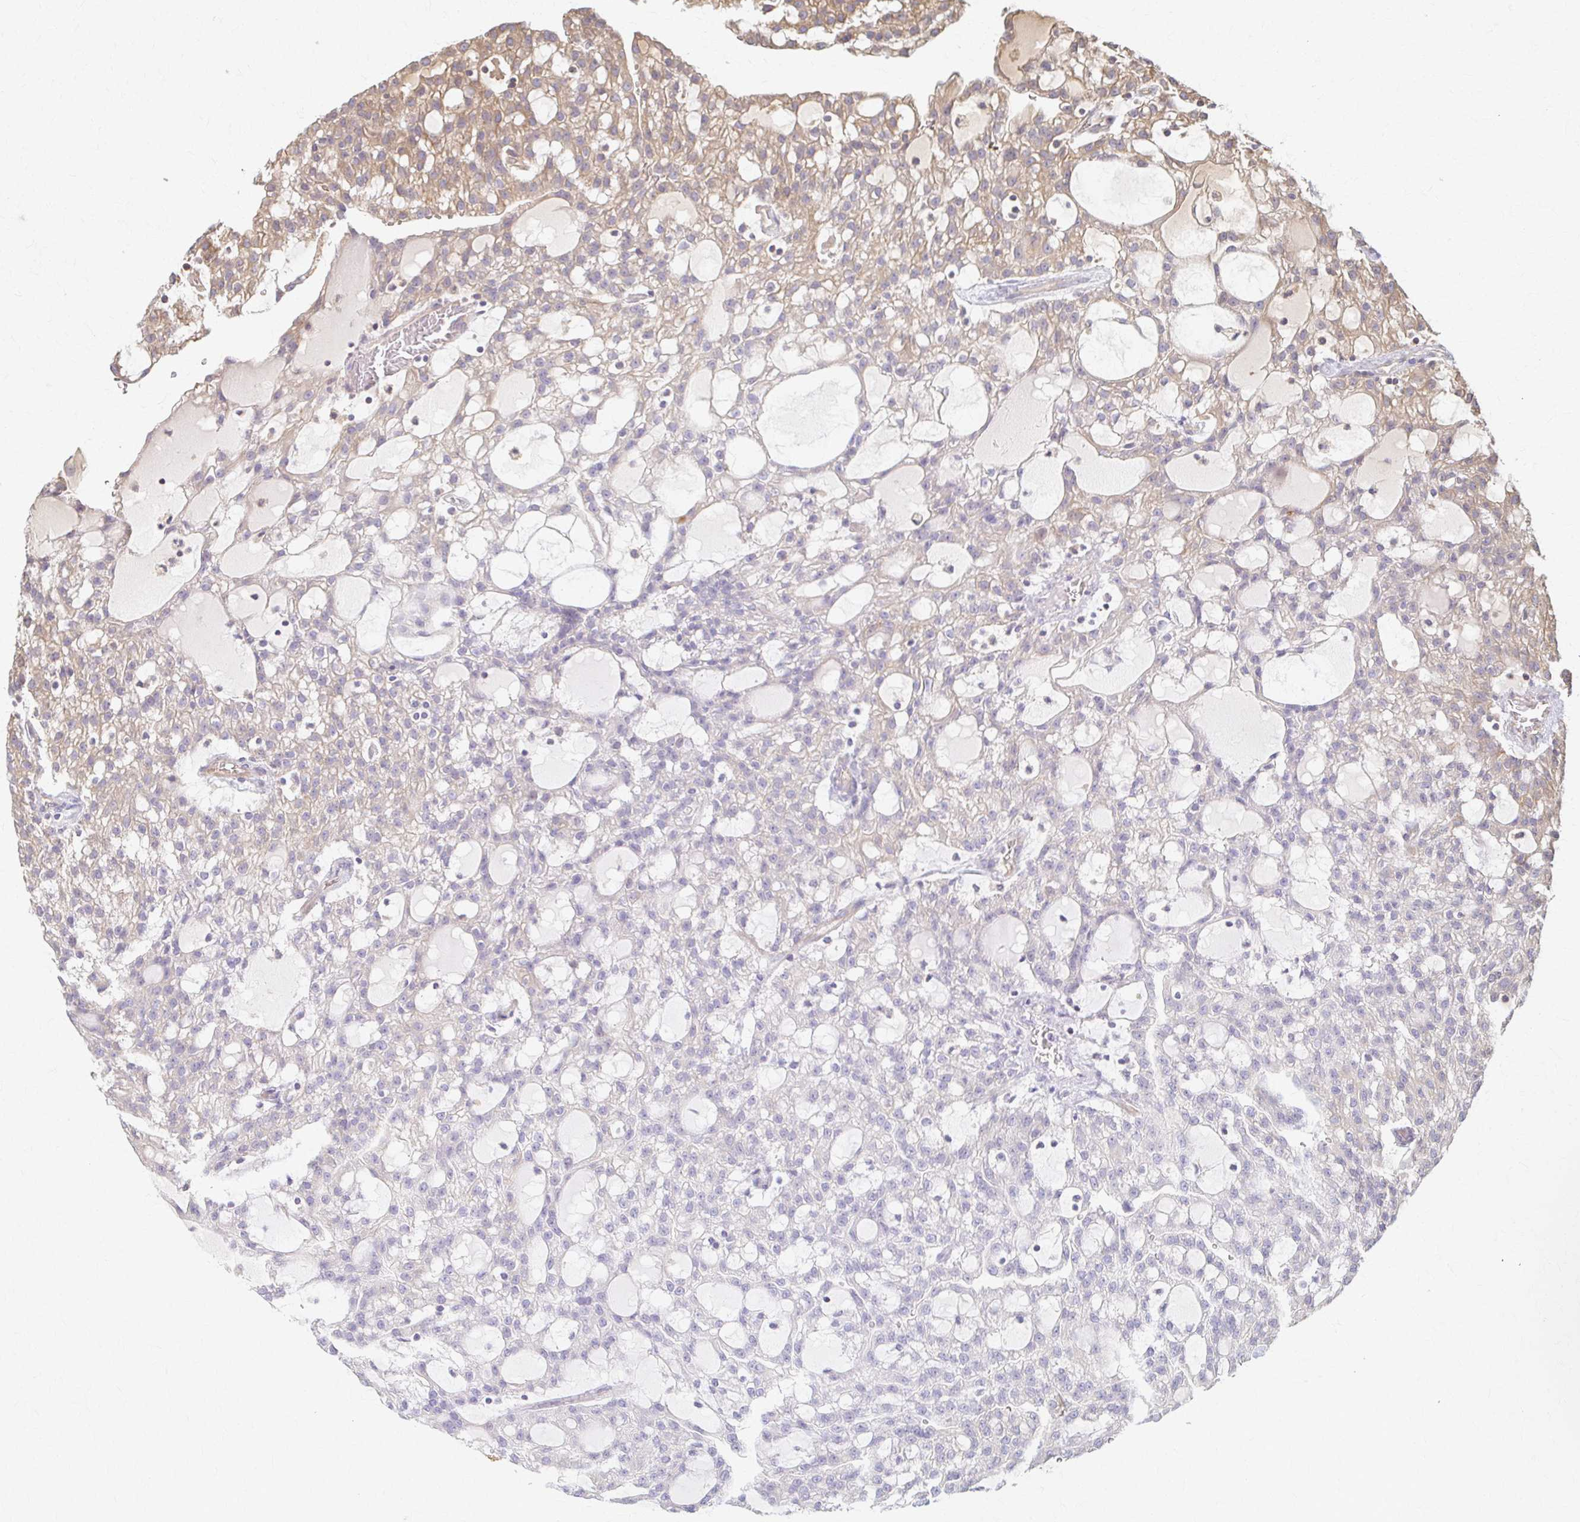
{"staining": {"intensity": "weak", "quantity": "<25%", "location": "cytoplasmic/membranous"}, "tissue": "renal cancer", "cell_type": "Tumor cells", "image_type": "cancer", "snomed": [{"axis": "morphology", "description": "Adenocarcinoma, NOS"}, {"axis": "topography", "description": "Kidney"}], "caption": "Immunohistochemistry micrograph of neoplastic tissue: human renal cancer stained with DAB exhibits no significant protein positivity in tumor cells. (DAB (3,3'-diaminobenzidine) immunohistochemistry (IHC) with hematoxylin counter stain).", "gene": "ARHGAP35", "patient": {"sex": "male", "age": 63}}